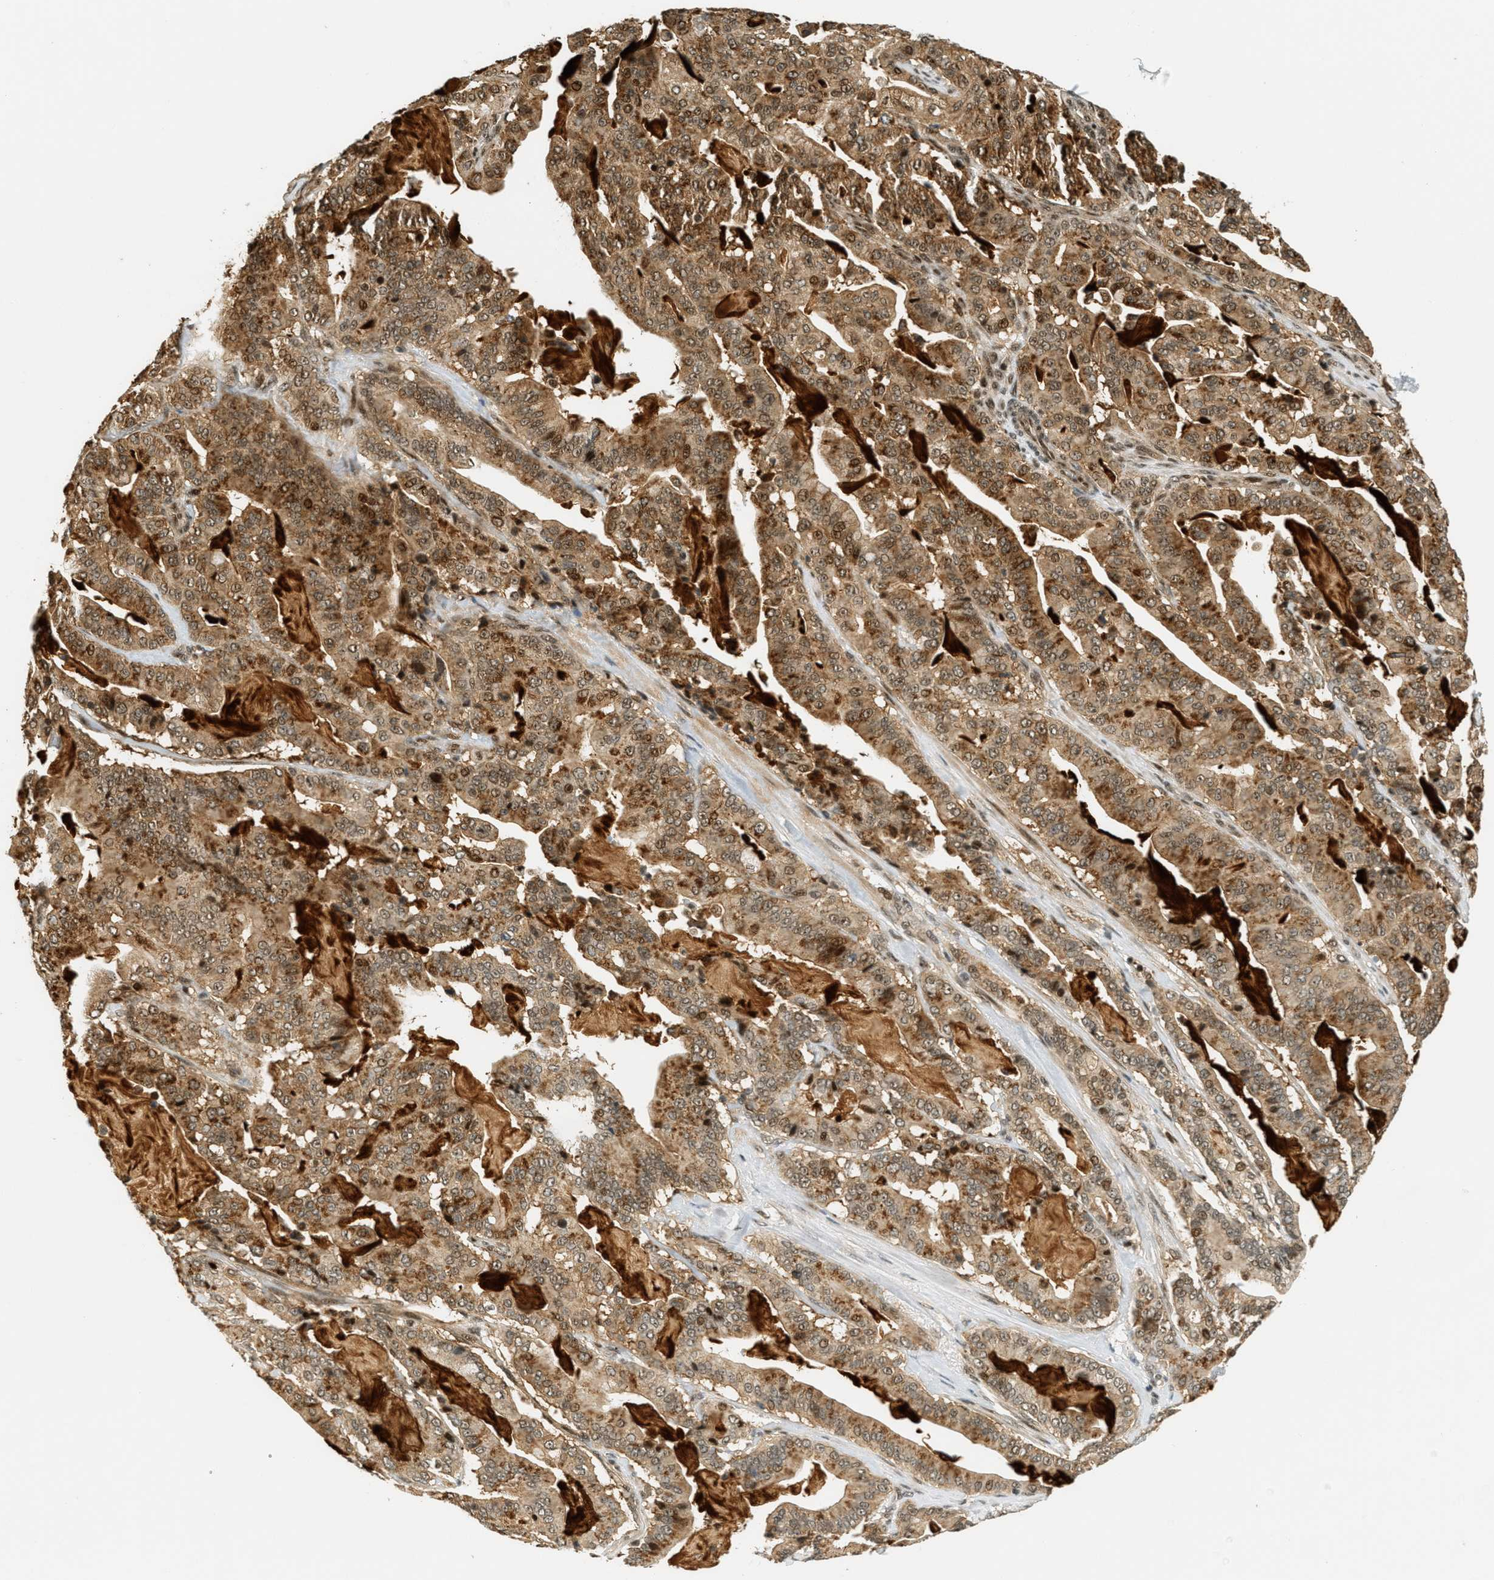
{"staining": {"intensity": "moderate", "quantity": ">75%", "location": "cytoplasmic/membranous,nuclear"}, "tissue": "pancreatic cancer", "cell_type": "Tumor cells", "image_type": "cancer", "snomed": [{"axis": "morphology", "description": "Adenocarcinoma, NOS"}, {"axis": "topography", "description": "Pancreas"}], "caption": "This is a histology image of IHC staining of pancreatic adenocarcinoma, which shows moderate expression in the cytoplasmic/membranous and nuclear of tumor cells.", "gene": "FOXM1", "patient": {"sex": "male", "age": 63}}